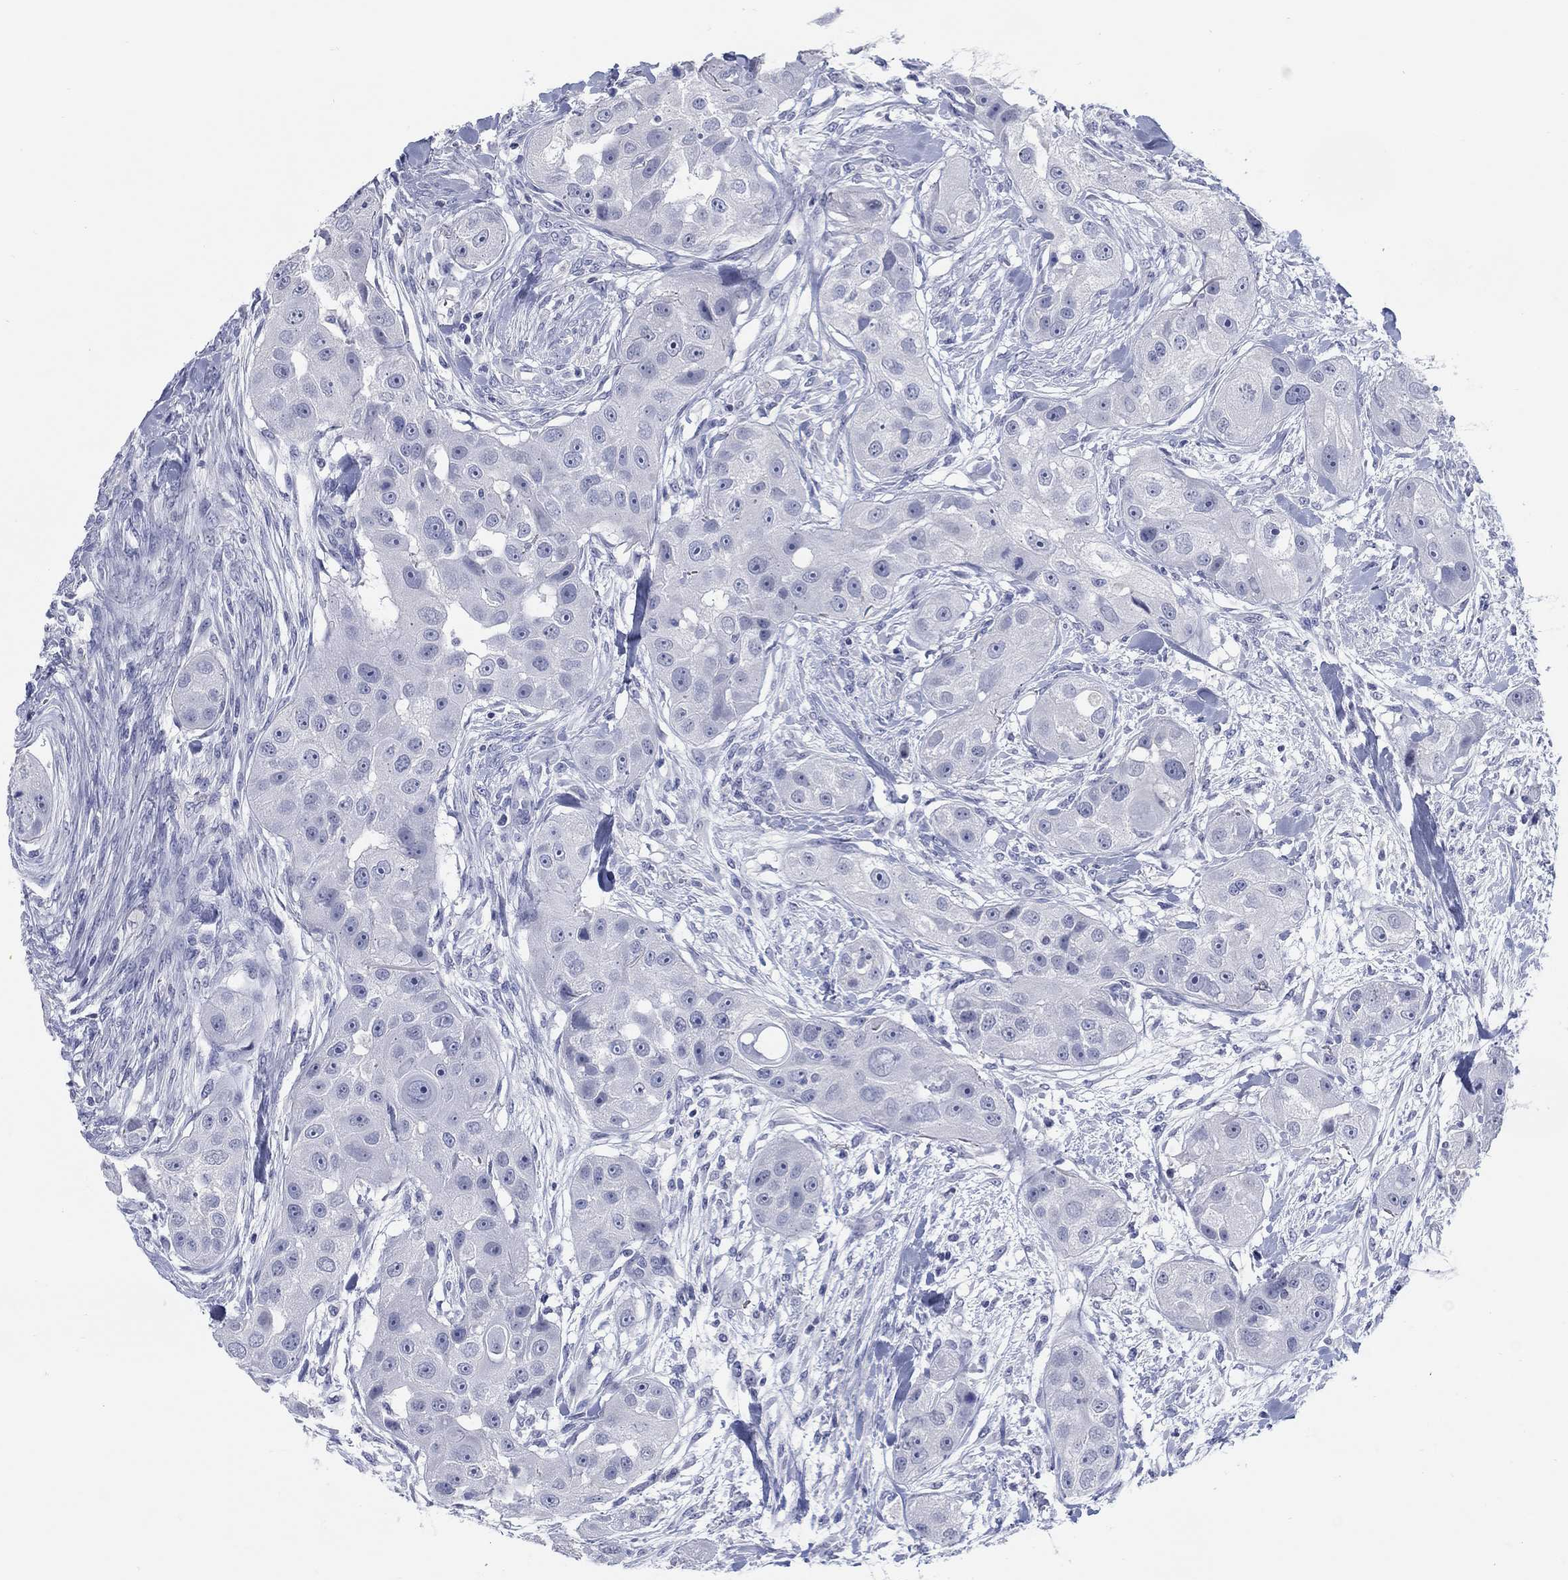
{"staining": {"intensity": "negative", "quantity": "none", "location": "none"}, "tissue": "head and neck cancer", "cell_type": "Tumor cells", "image_type": "cancer", "snomed": [{"axis": "morphology", "description": "Squamous cell carcinoma, NOS"}, {"axis": "topography", "description": "Head-Neck"}], "caption": "Immunohistochemical staining of head and neck cancer reveals no significant staining in tumor cells.", "gene": "ATP6V1G2", "patient": {"sex": "male", "age": 51}}